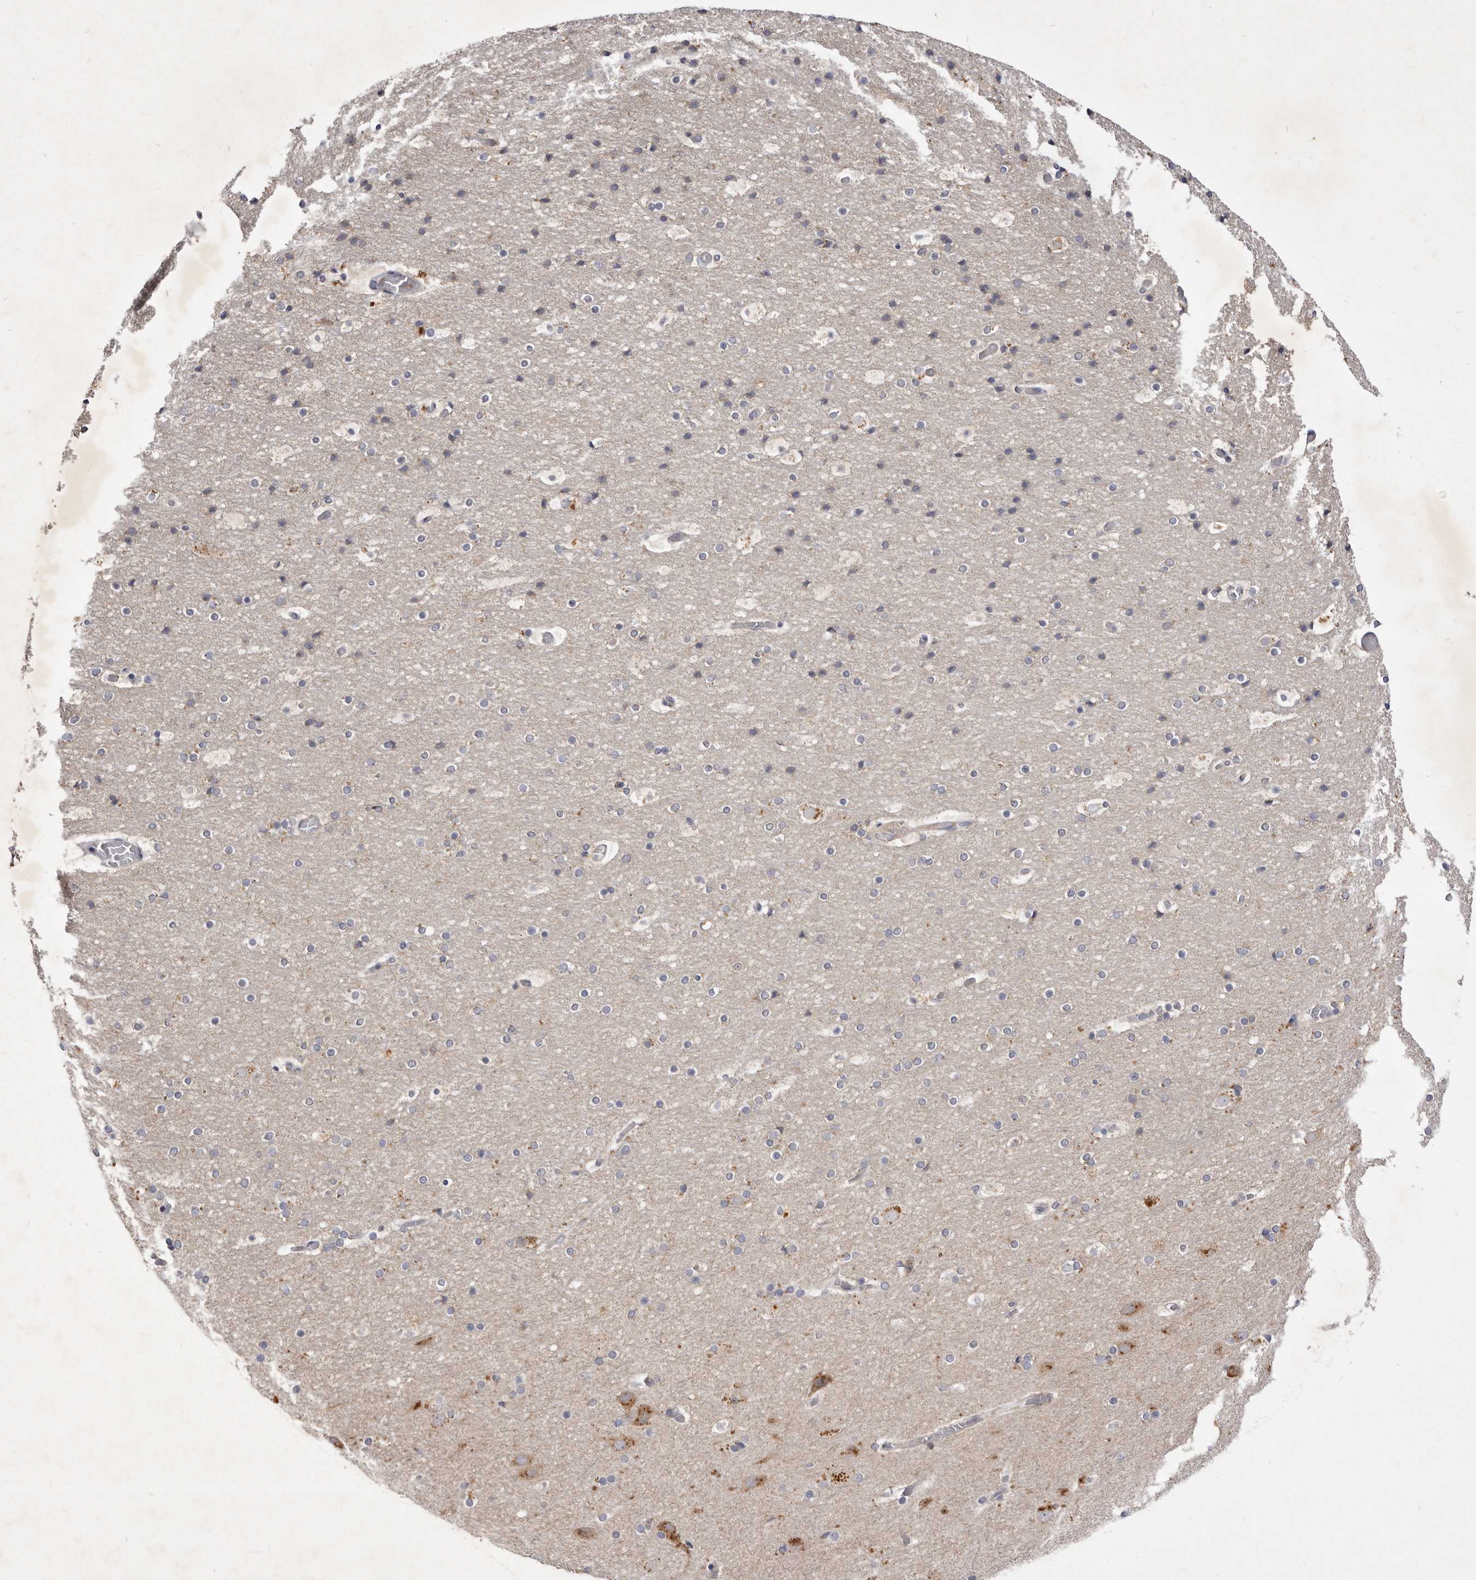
{"staining": {"intensity": "weak", "quantity": ">75%", "location": "cytoplasmic/membranous"}, "tissue": "cerebral cortex", "cell_type": "Endothelial cells", "image_type": "normal", "snomed": [{"axis": "morphology", "description": "Normal tissue, NOS"}, {"axis": "topography", "description": "Cerebral cortex"}], "caption": "Protein staining shows weak cytoplasmic/membranous expression in approximately >75% of endothelial cells in unremarkable cerebral cortex. The staining was performed using DAB (3,3'-diaminobenzidine), with brown indicating positive protein expression. Nuclei are stained blue with hematoxylin.", "gene": "USP24", "patient": {"sex": "male", "age": 57}}